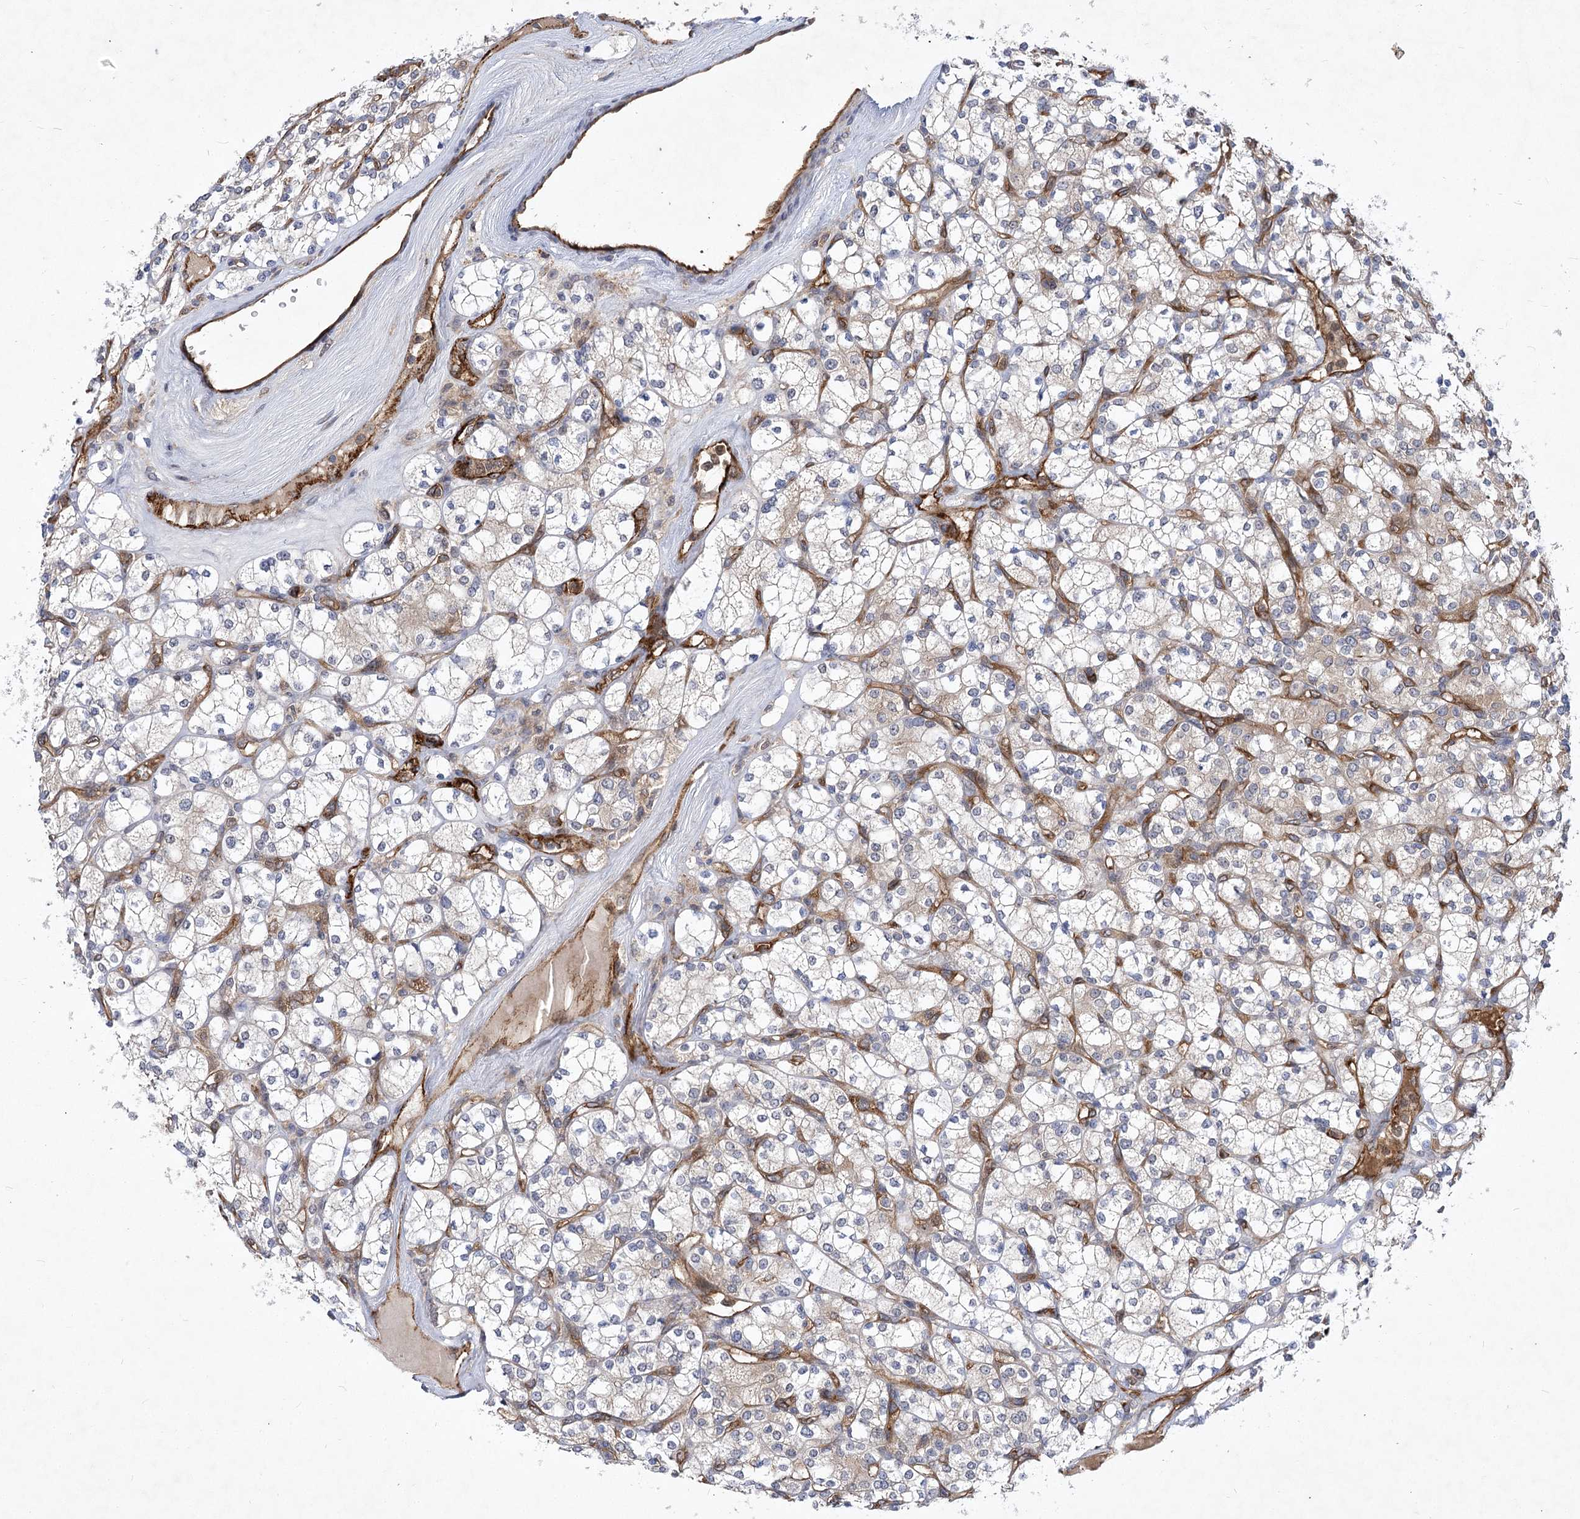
{"staining": {"intensity": "negative", "quantity": "none", "location": "none"}, "tissue": "renal cancer", "cell_type": "Tumor cells", "image_type": "cancer", "snomed": [{"axis": "morphology", "description": "Adenocarcinoma, NOS"}, {"axis": "topography", "description": "Kidney"}], "caption": "Tumor cells show no significant protein staining in renal adenocarcinoma.", "gene": "ARHGAP31", "patient": {"sex": "male", "age": 77}}